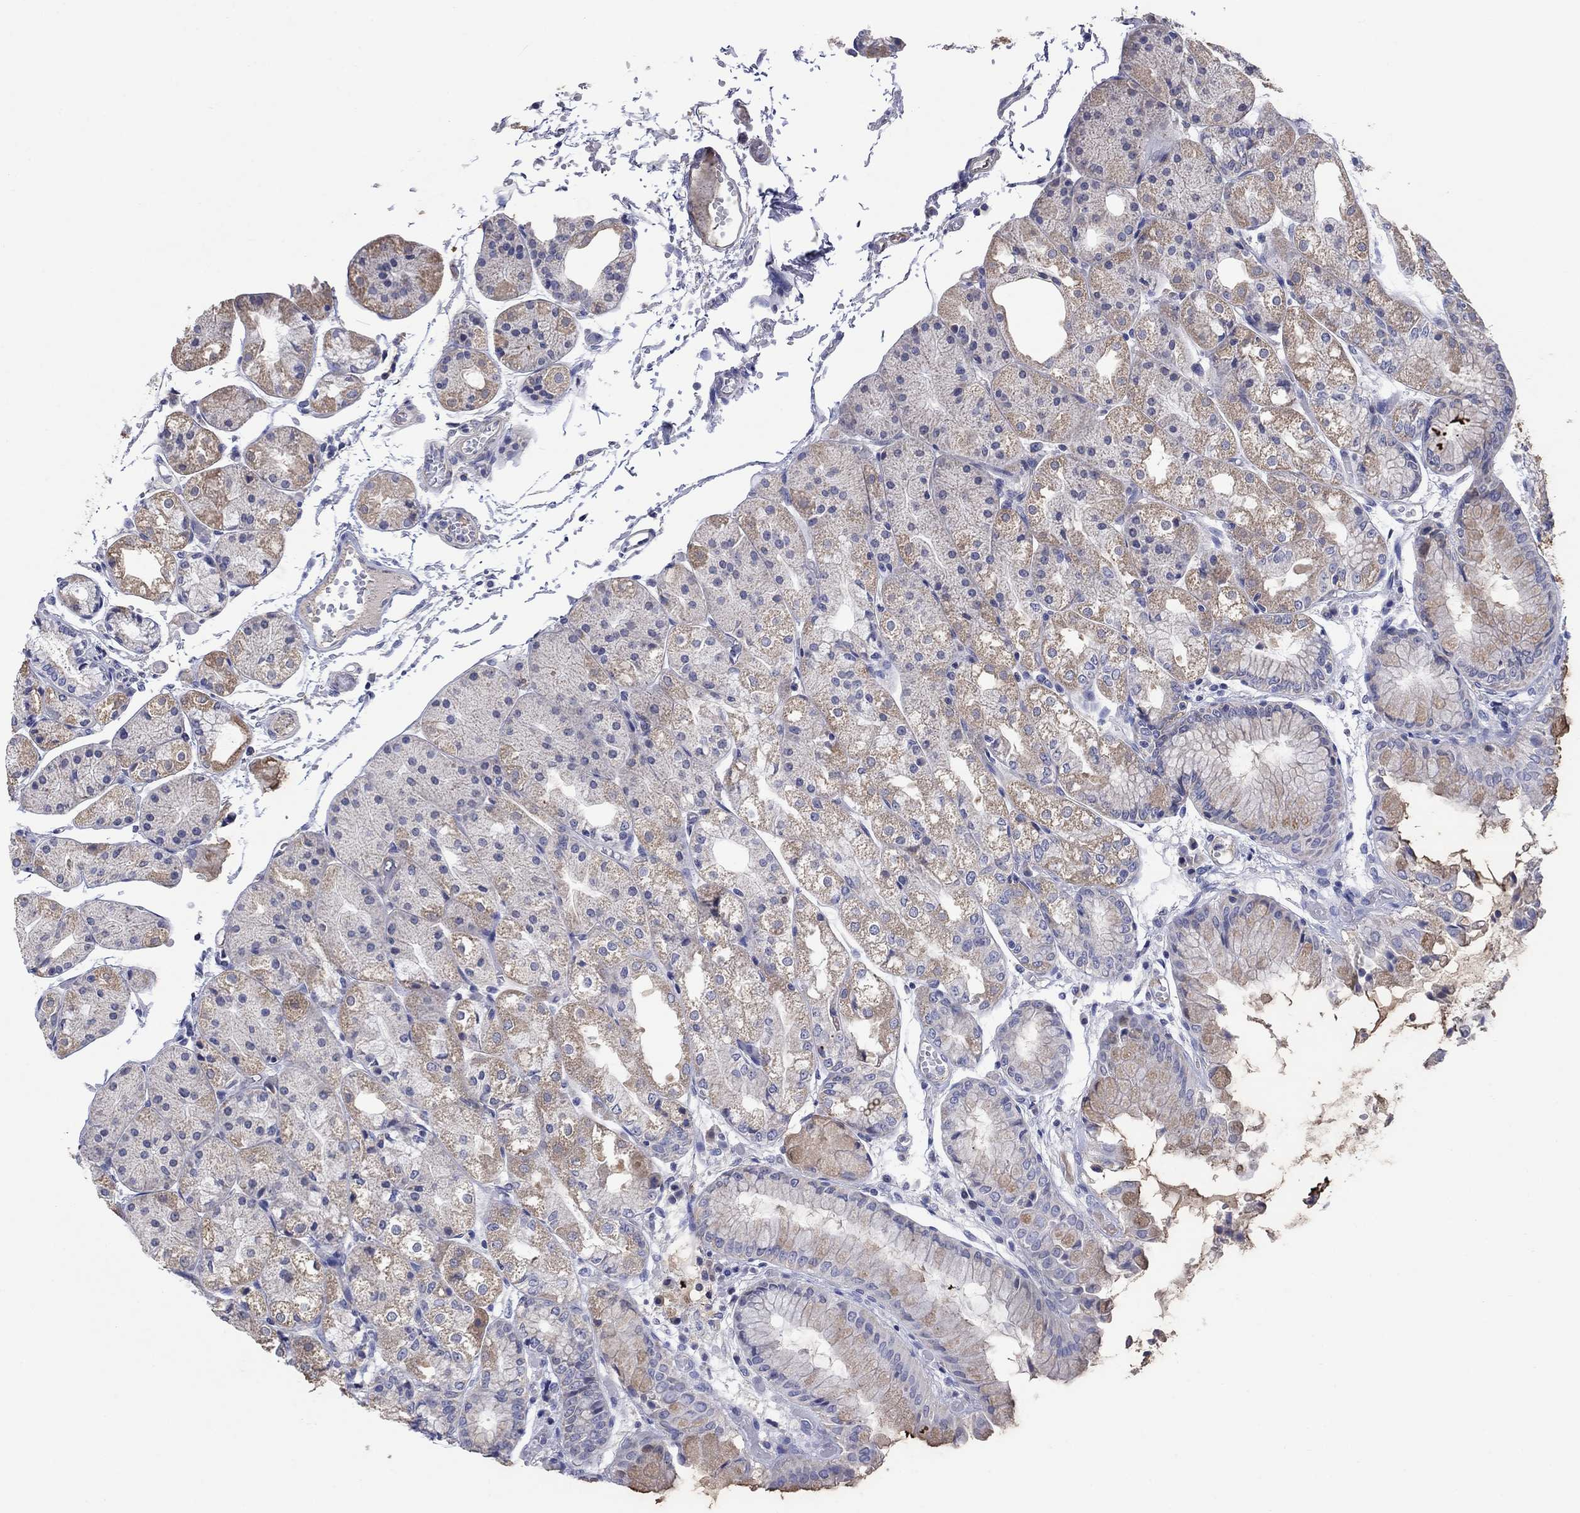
{"staining": {"intensity": "moderate", "quantity": "25%-75%", "location": "cytoplasmic/membranous"}, "tissue": "stomach", "cell_type": "Glandular cells", "image_type": "normal", "snomed": [{"axis": "morphology", "description": "Normal tissue, NOS"}, {"axis": "topography", "description": "Stomach, upper"}], "caption": "IHC (DAB (3,3'-diaminobenzidine)) staining of normal stomach exhibits moderate cytoplasmic/membranous protein positivity in about 25%-75% of glandular cells.", "gene": "CLVS1", "patient": {"sex": "male", "age": 72}}